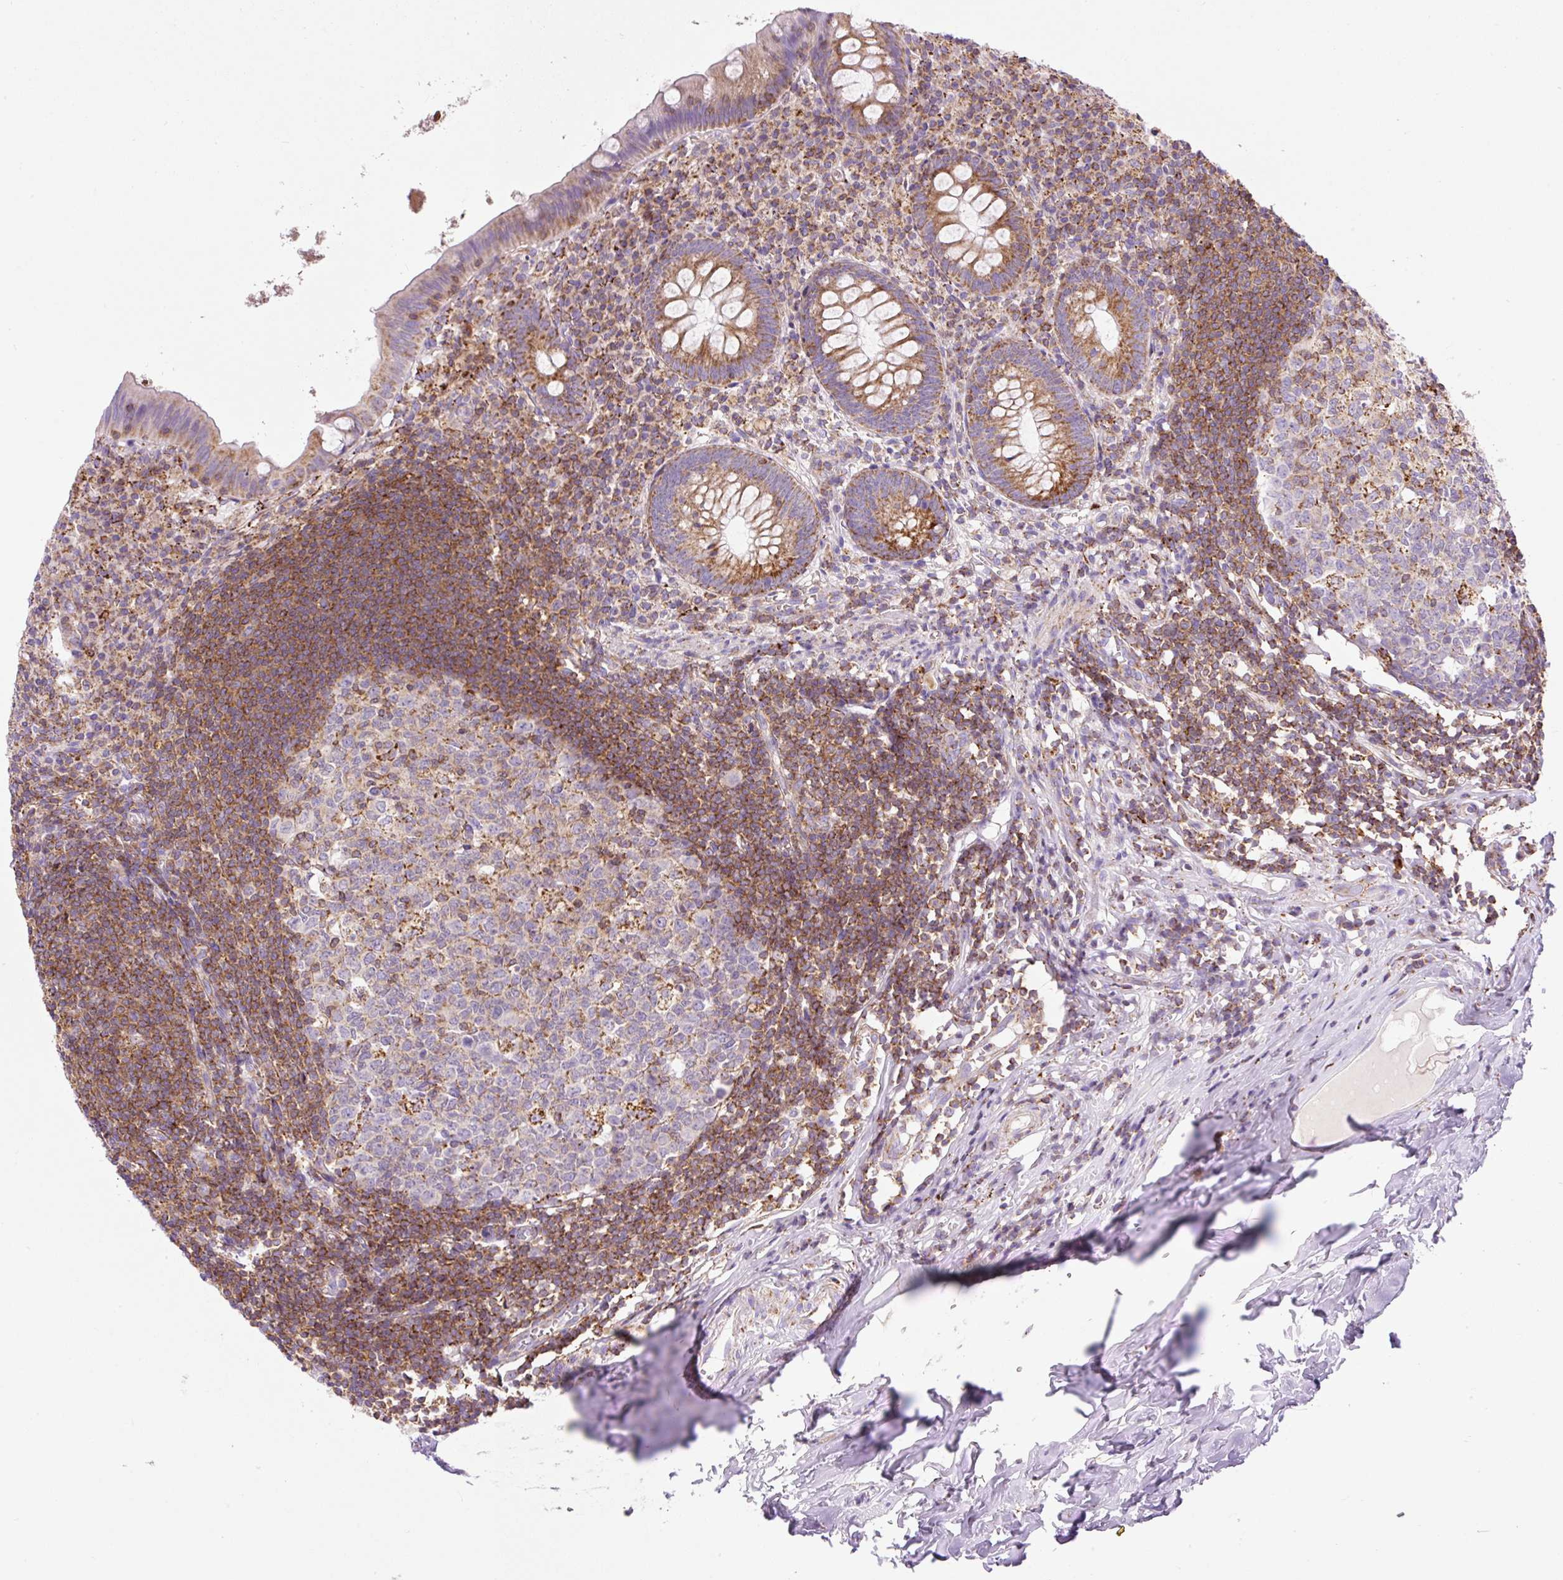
{"staining": {"intensity": "moderate", "quantity": ">75%", "location": "cytoplasmic/membranous"}, "tissue": "appendix", "cell_type": "Glandular cells", "image_type": "normal", "snomed": [{"axis": "morphology", "description": "Normal tissue, NOS"}, {"axis": "topography", "description": "Appendix"}], "caption": "Moderate cytoplasmic/membranous protein staining is identified in about >75% of glandular cells in appendix.", "gene": "NF1", "patient": {"sex": "female", "age": 51}}